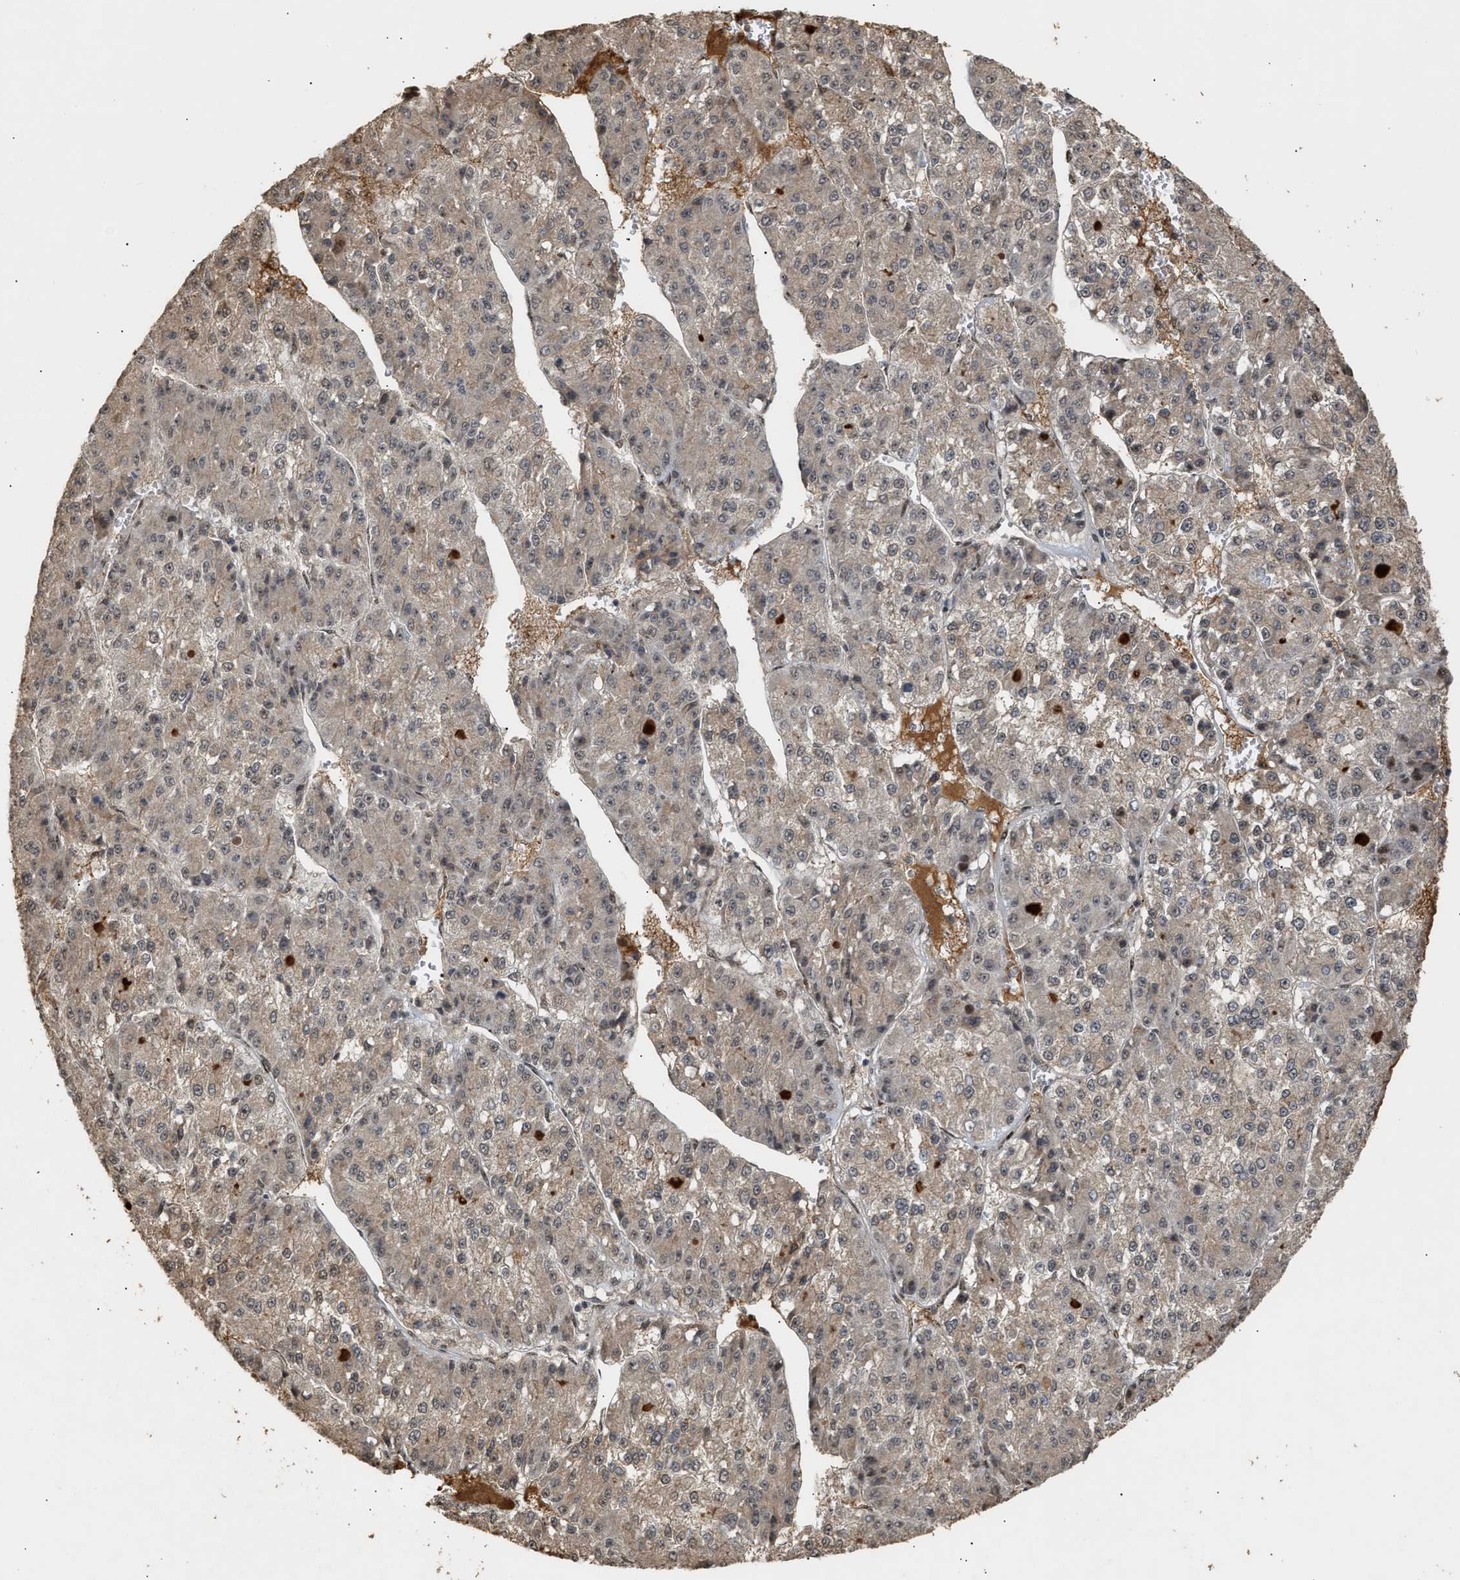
{"staining": {"intensity": "weak", "quantity": "<25%", "location": "cytoplasmic/membranous,nuclear"}, "tissue": "liver cancer", "cell_type": "Tumor cells", "image_type": "cancer", "snomed": [{"axis": "morphology", "description": "Carcinoma, Hepatocellular, NOS"}, {"axis": "topography", "description": "Liver"}], "caption": "DAB (3,3'-diaminobenzidine) immunohistochemical staining of human liver cancer (hepatocellular carcinoma) reveals no significant staining in tumor cells.", "gene": "ZFAND5", "patient": {"sex": "female", "age": 73}}